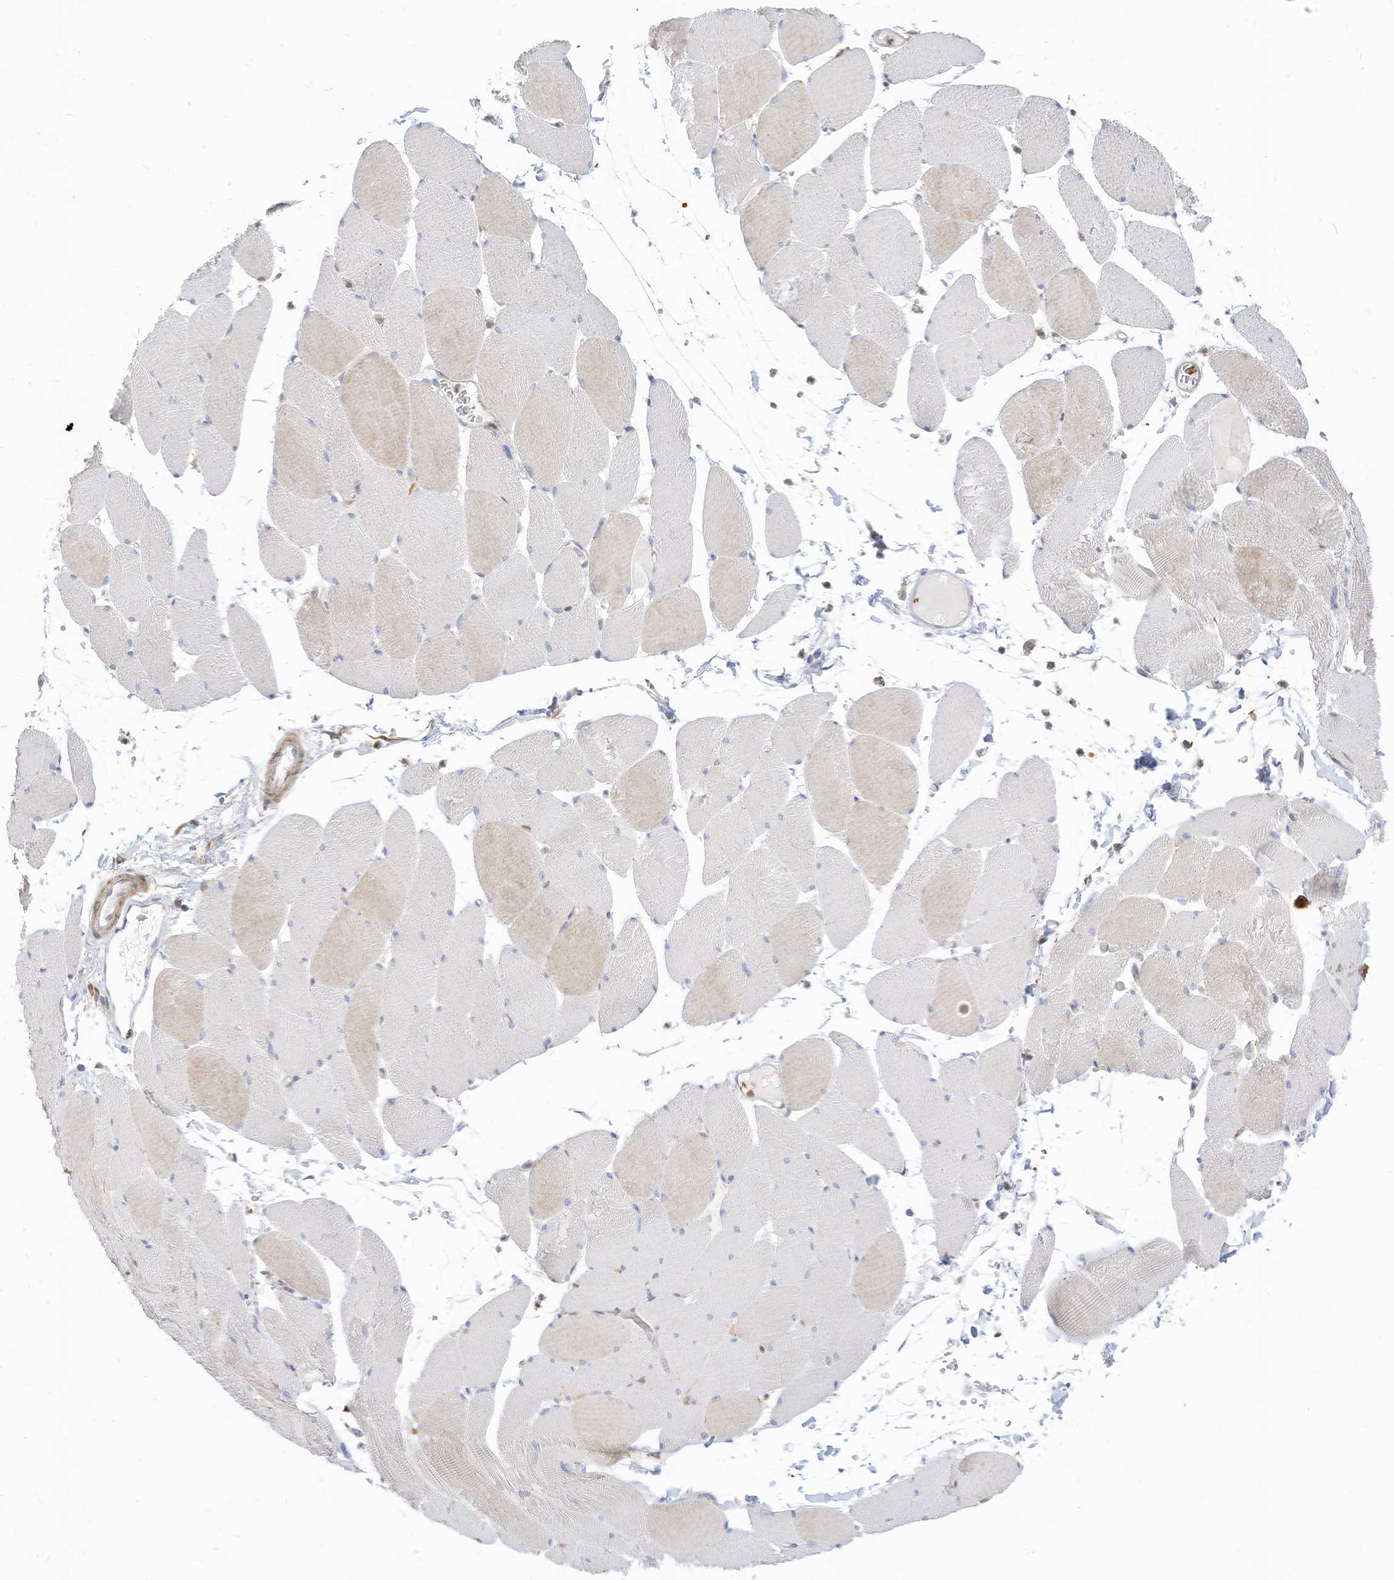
{"staining": {"intensity": "weak", "quantity": "25%-75%", "location": "cytoplasmic/membranous"}, "tissue": "skeletal muscle", "cell_type": "Myocytes", "image_type": "normal", "snomed": [{"axis": "morphology", "description": "Normal tissue, NOS"}, {"axis": "topography", "description": "Skeletal muscle"}, {"axis": "topography", "description": "Head-Neck"}], "caption": "A high-resolution image shows immunohistochemistry staining of benign skeletal muscle, which displays weak cytoplasmic/membranous staining in about 25%-75% of myocytes. (Stains: DAB in brown, nuclei in blue, Microscopy: brightfield microscopy at high magnification).", "gene": "ATP13A1", "patient": {"sex": "male", "age": 66}}